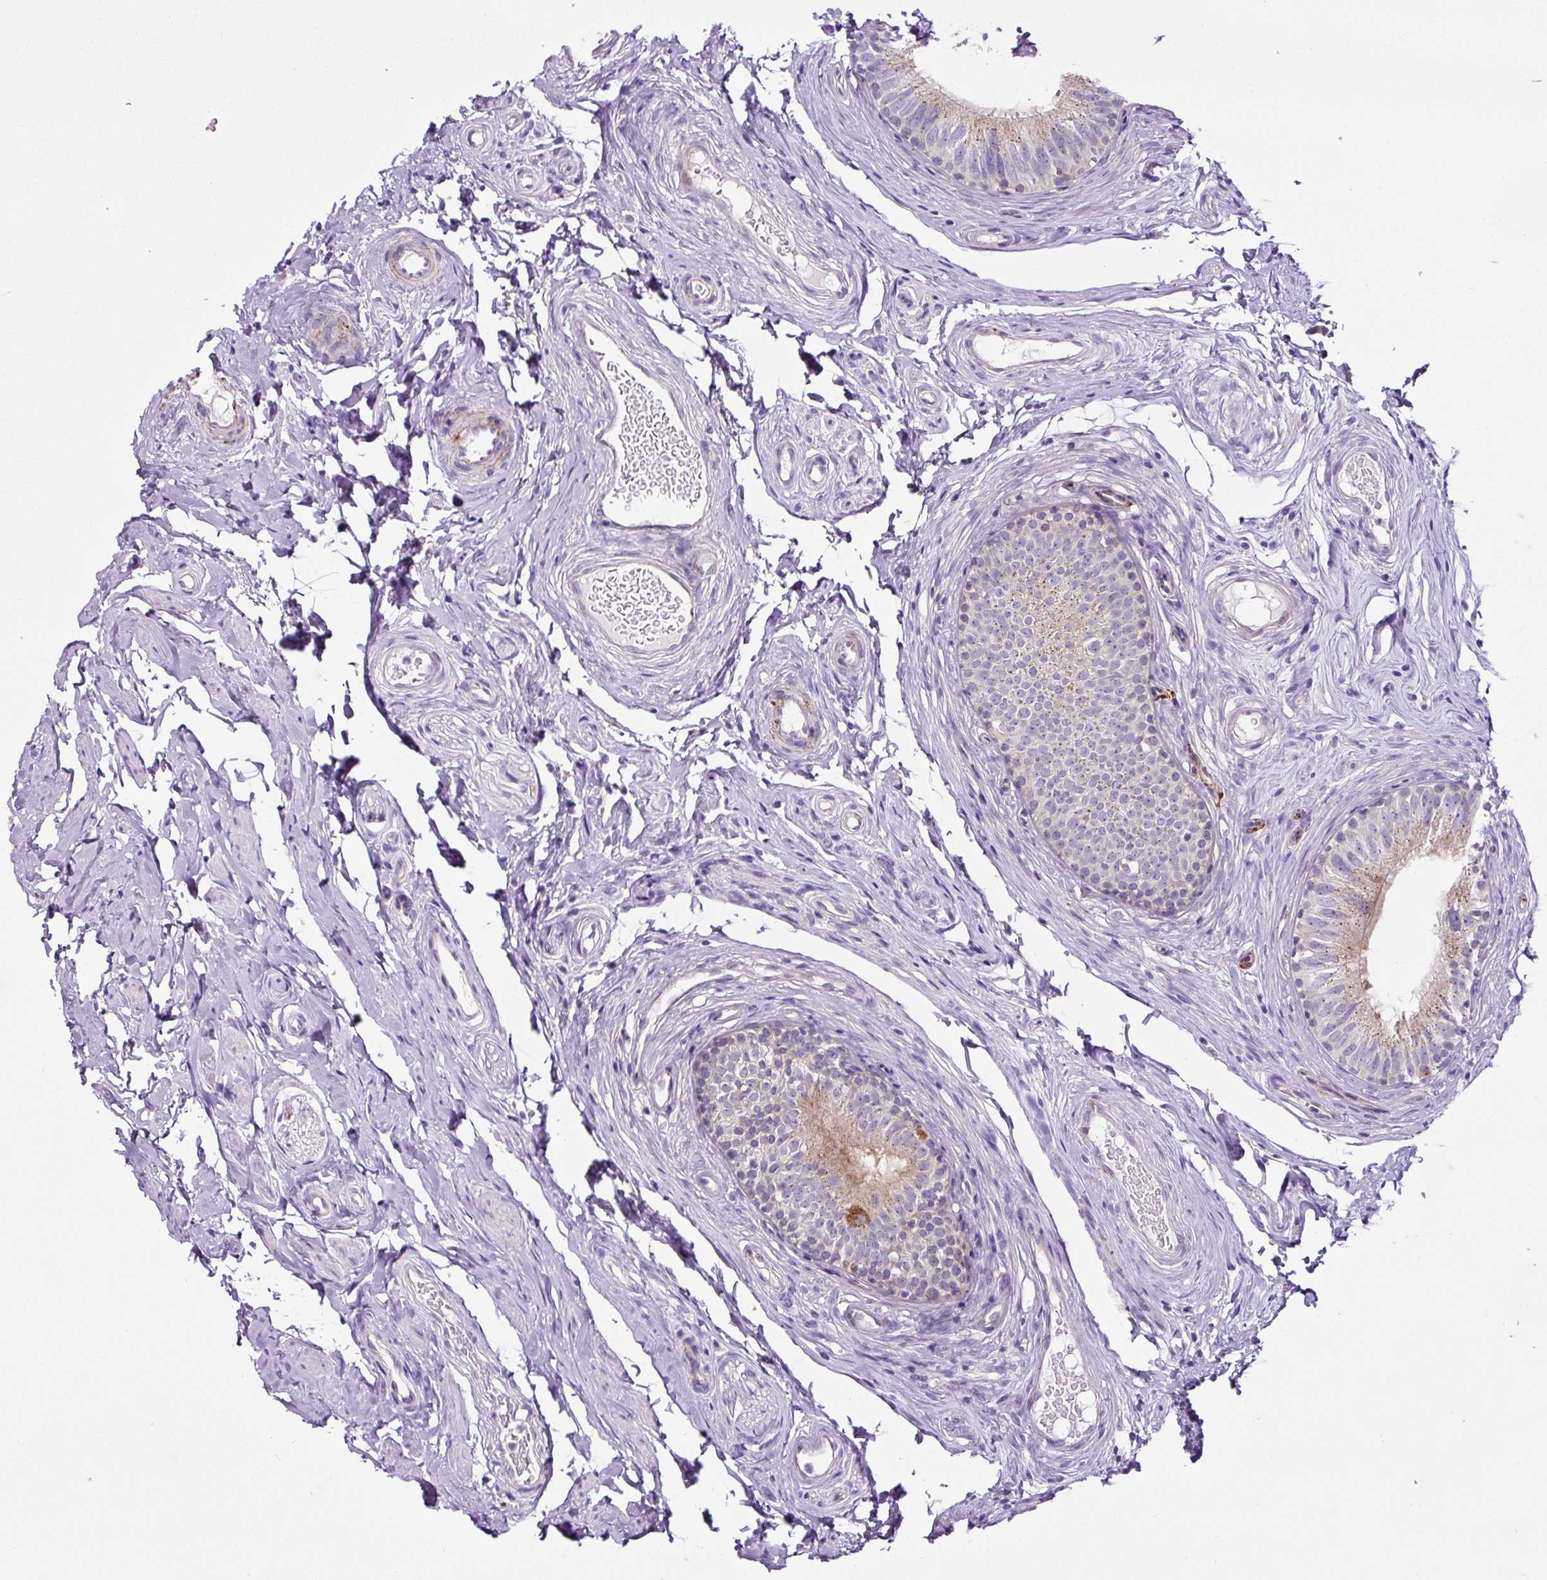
{"staining": {"intensity": "strong", "quantity": "<25%", "location": "cytoplasmic/membranous"}, "tissue": "epididymis", "cell_type": "Glandular cells", "image_type": "normal", "snomed": [{"axis": "morphology", "description": "Normal tissue, NOS"}, {"axis": "morphology", "description": "Seminoma, NOS"}, {"axis": "topography", "description": "Testis"}, {"axis": "topography", "description": "Epididymis"}], "caption": "A brown stain labels strong cytoplasmic/membranous staining of a protein in glandular cells of benign epididymis. (Stains: DAB in brown, nuclei in blue, Microscopy: brightfield microscopy at high magnification).", "gene": "HPS4", "patient": {"sex": "male", "age": 45}}